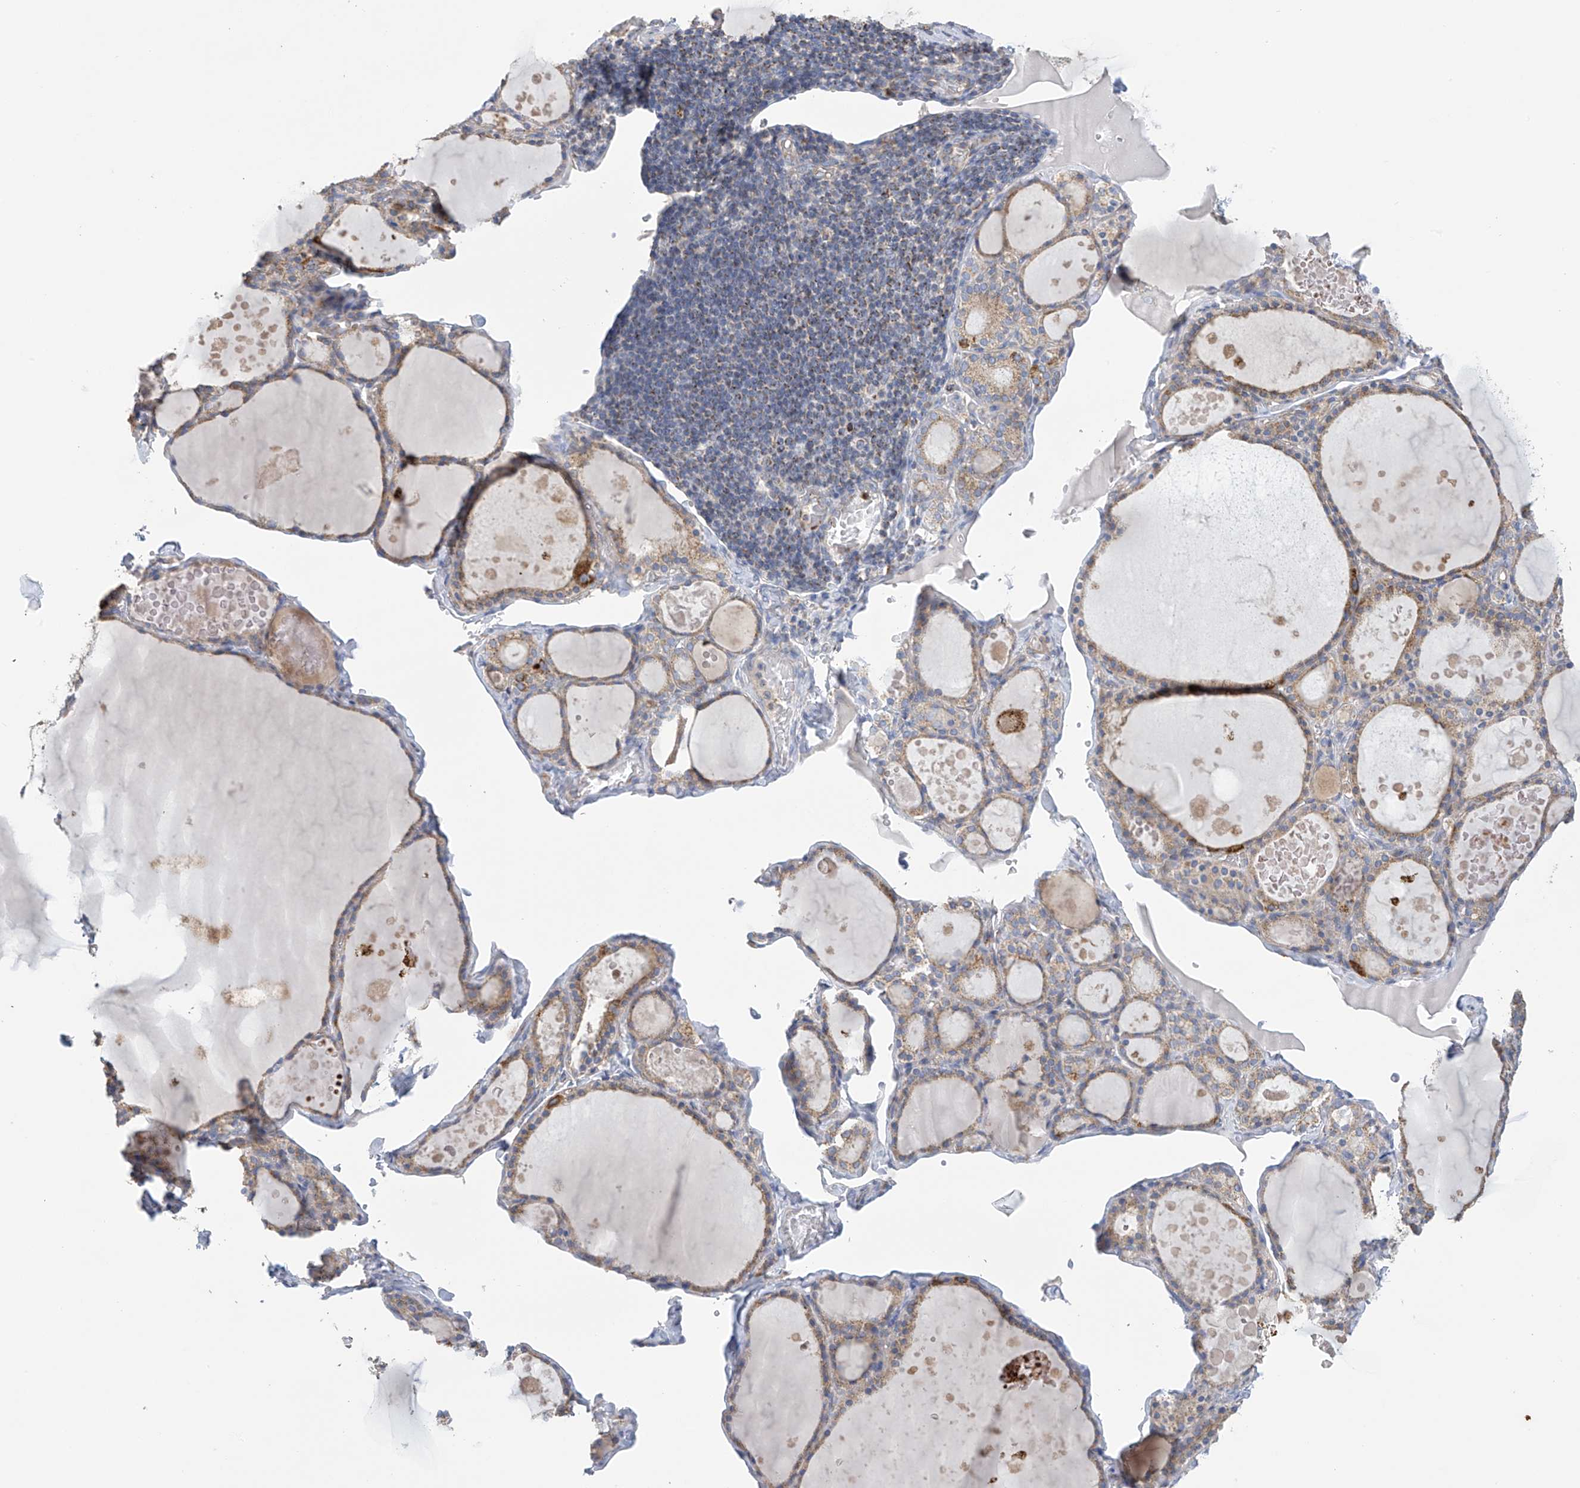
{"staining": {"intensity": "moderate", "quantity": ">75%", "location": "cytoplasmic/membranous"}, "tissue": "thyroid gland", "cell_type": "Glandular cells", "image_type": "normal", "snomed": [{"axis": "morphology", "description": "Normal tissue, NOS"}, {"axis": "topography", "description": "Thyroid gland"}], "caption": "IHC micrograph of unremarkable thyroid gland: thyroid gland stained using immunohistochemistry demonstrates medium levels of moderate protein expression localized specifically in the cytoplasmic/membranous of glandular cells, appearing as a cytoplasmic/membranous brown color.", "gene": "ITM2B", "patient": {"sex": "male", "age": 56}}